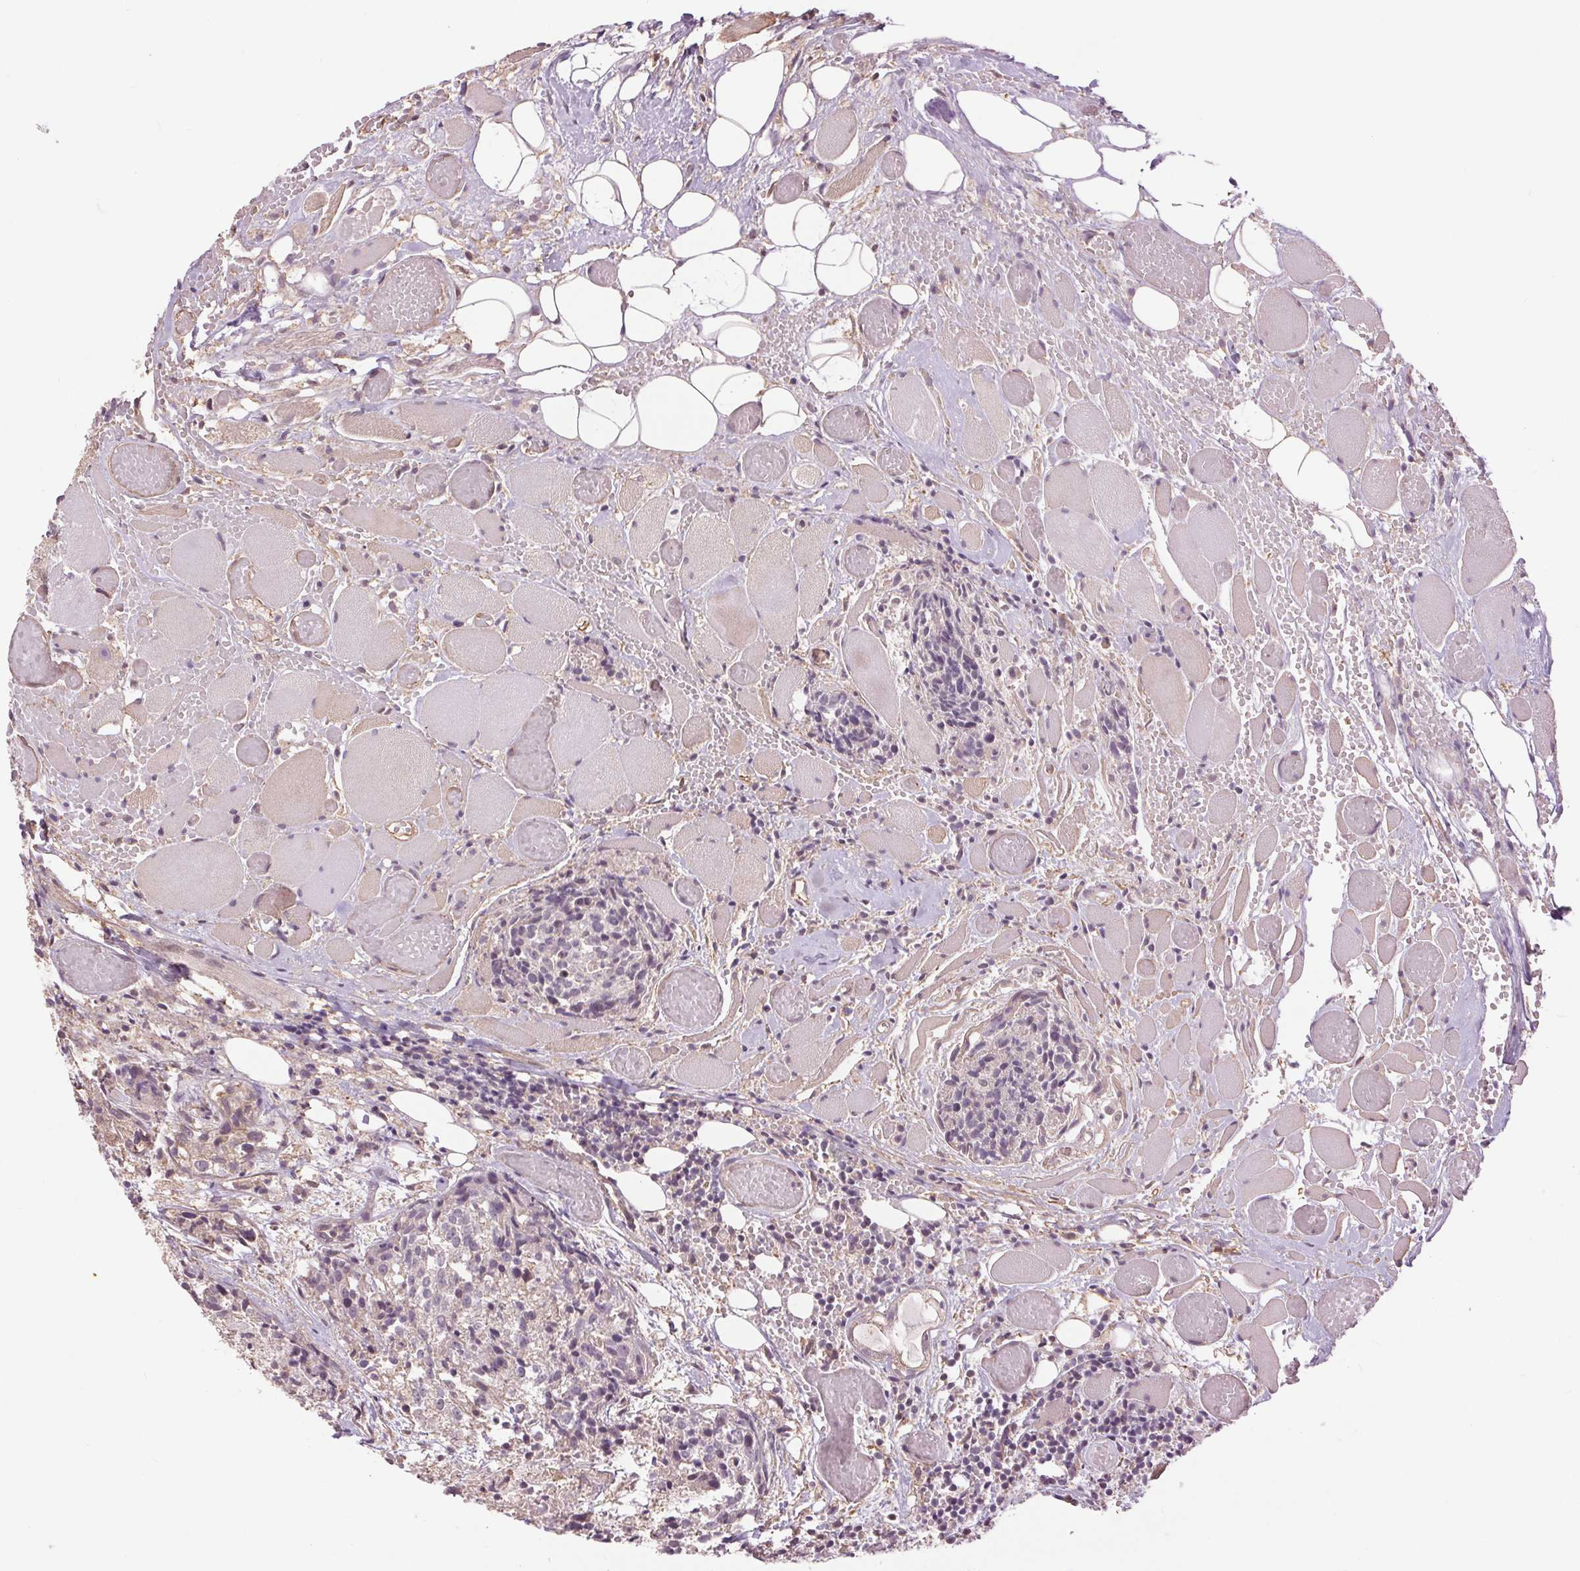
{"staining": {"intensity": "negative", "quantity": "none", "location": "none"}, "tissue": "head and neck cancer", "cell_type": "Tumor cells", "image_type": "cancer", "snomed": [{"axis": "morphology", "description": "Squamous cell carcinoma, NOS"}, {"axis": "topography", "description": "Oral tissue"}, {"axis": "topography", "description": "Head-Neck"}], "caption": "This is an immunohistochemistry (IHC) micrograph of human squamous cell carcinoma (head and neck). There is no staining in tumor cells.", "gene": "PALM", "patient": {"sex": "male", "age": 64}}